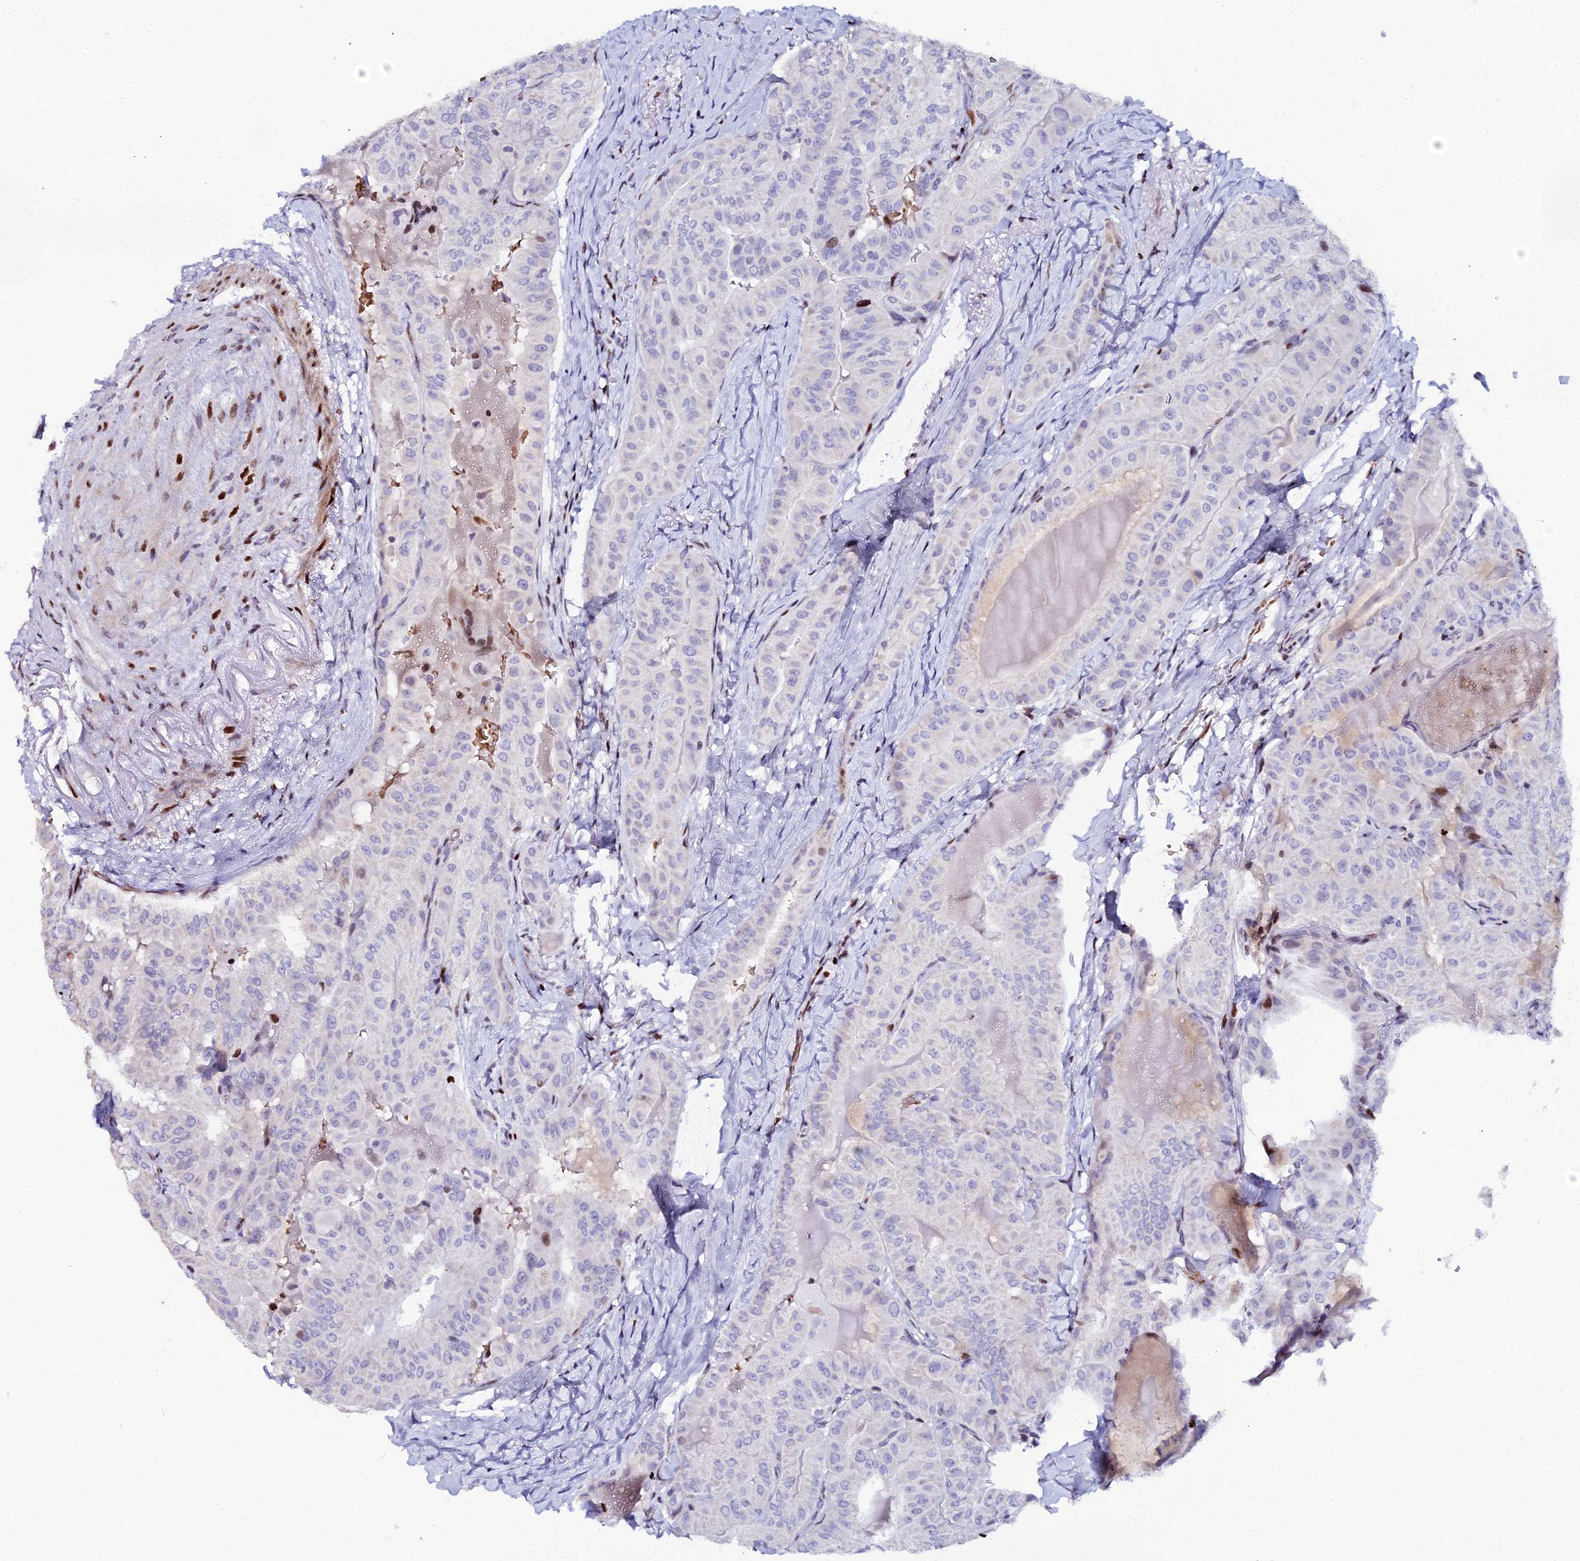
{"staining": {"intensity": "moderate", "quantity": "<25%", "location": "nuclear"}, "tissue": "thyroid cancer", "cell_type": "Tumor cells", "image_type": "cancer", "snomed": [{"axis": "morphology", "description": "Papillary adenocarcinoma, NOS"}, {"axis": "topography", "description": "Thyroid gland"}], "caption": "An IHC image of neoplastic tissue is shown. Protein staining in brown labels moderate nuclear positivity in papillary adenocarcinoma (thyroid) within tumor cells.", "gene": "MYNN", "patient": {"sex": "female", "age": 68}}